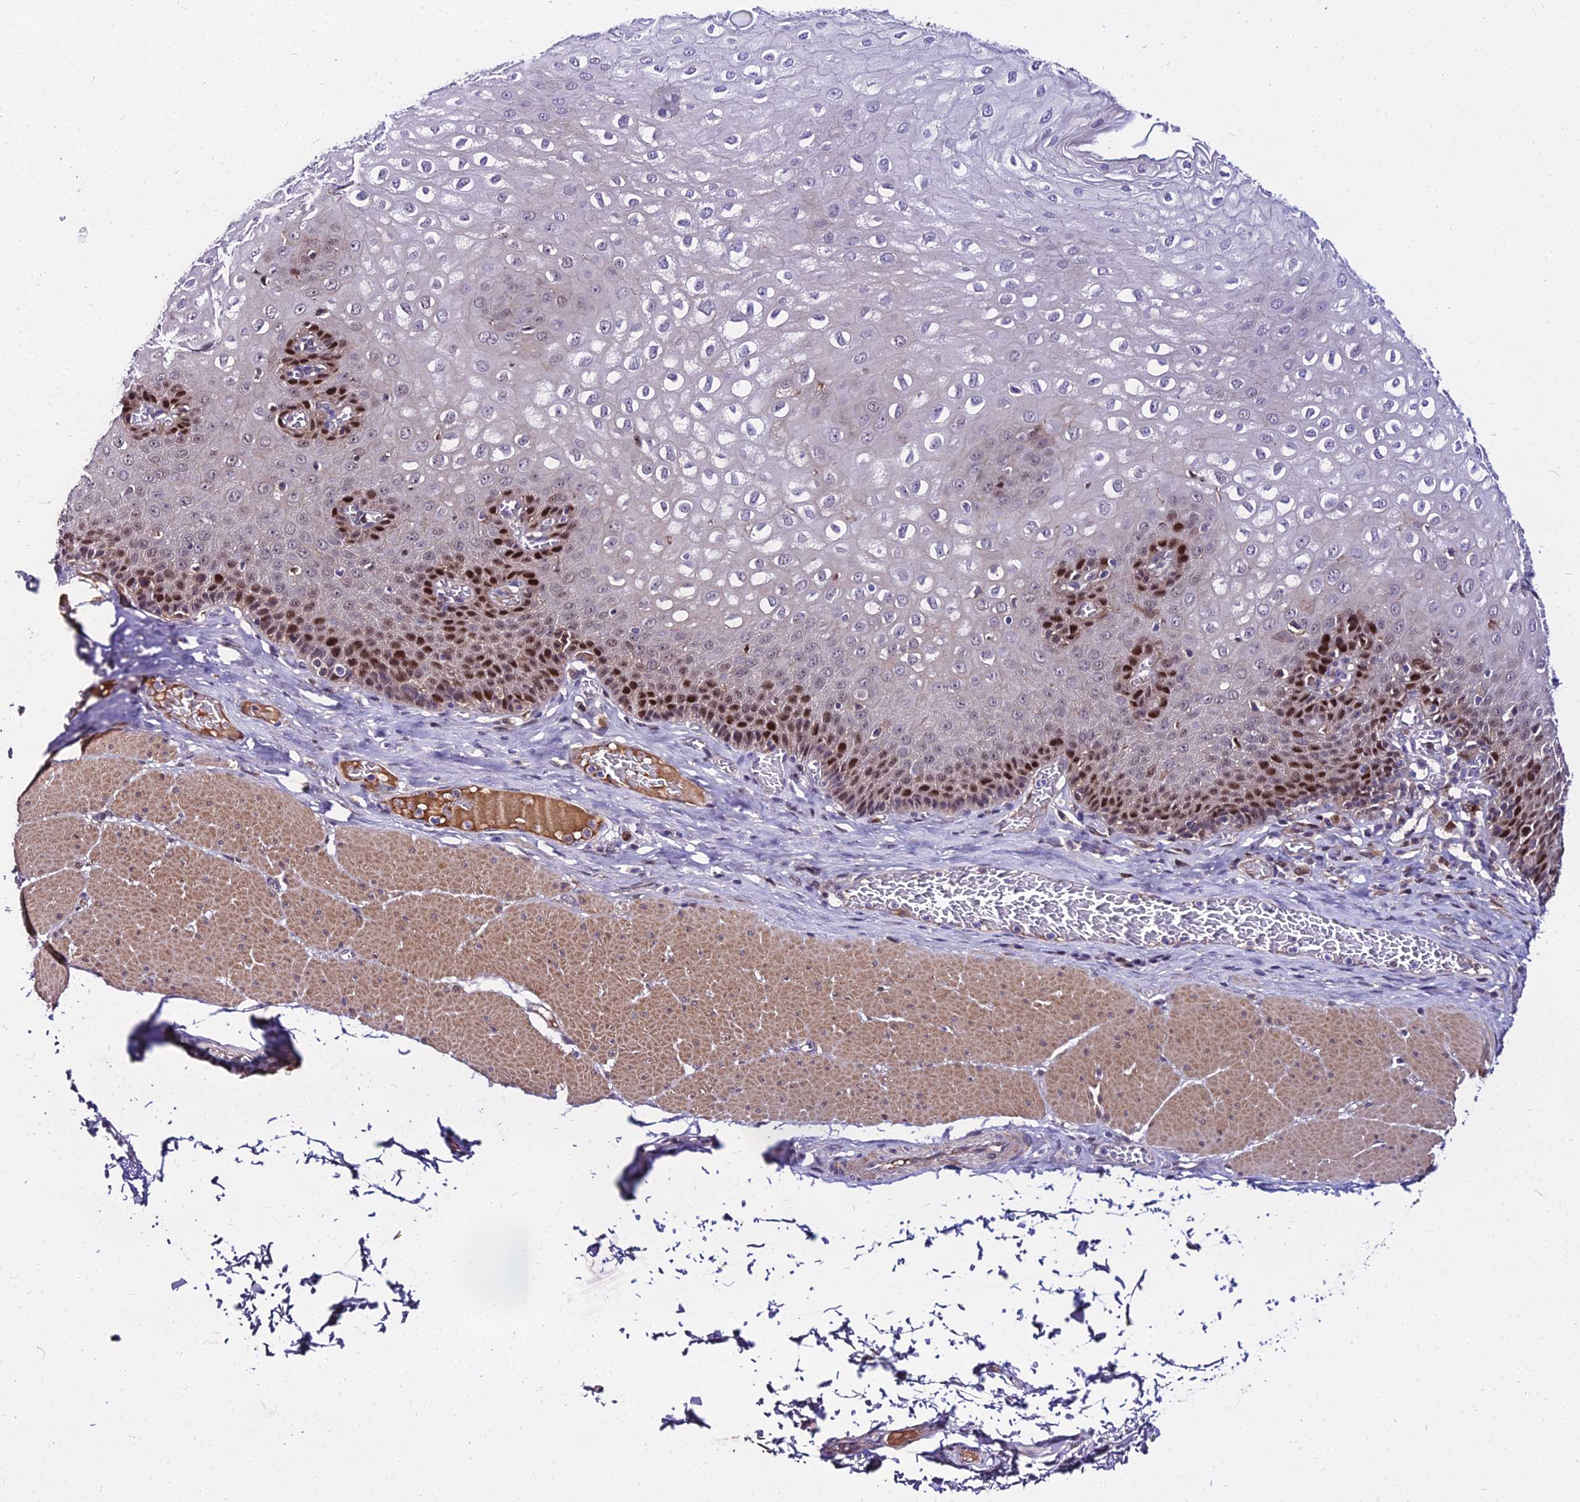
{"staining": {"intensity": "strong", "quantity": "25%-75%", "location": "nuclear"}, "tissue": "esophagus", "cell_type": "Squamous epithelial cells", "image_type": "normal", "snomed": [{"axis": "morphology", "description": "Normal tissue, NOS"}, {"axis": "topography", "description": "Esophagus"}], "caption": "High-magnification brightfield microscopy of benign esophagus stained with DAB (3,3'-diaminobenzidine) (brown) and counterstained with hematoxylin (blue). squamous epithelial cells exhibit strong nuclear expression is identified in approximately25%-75% of cells. The staining is performed using DAB (3,3'-diaminobenzidine) brown chromogen to label protein expression. The nuclei are counter-stained blue using hematoxylin.", "gene": "TRIML2", "patient": {"sex": "male", "age": 60}}